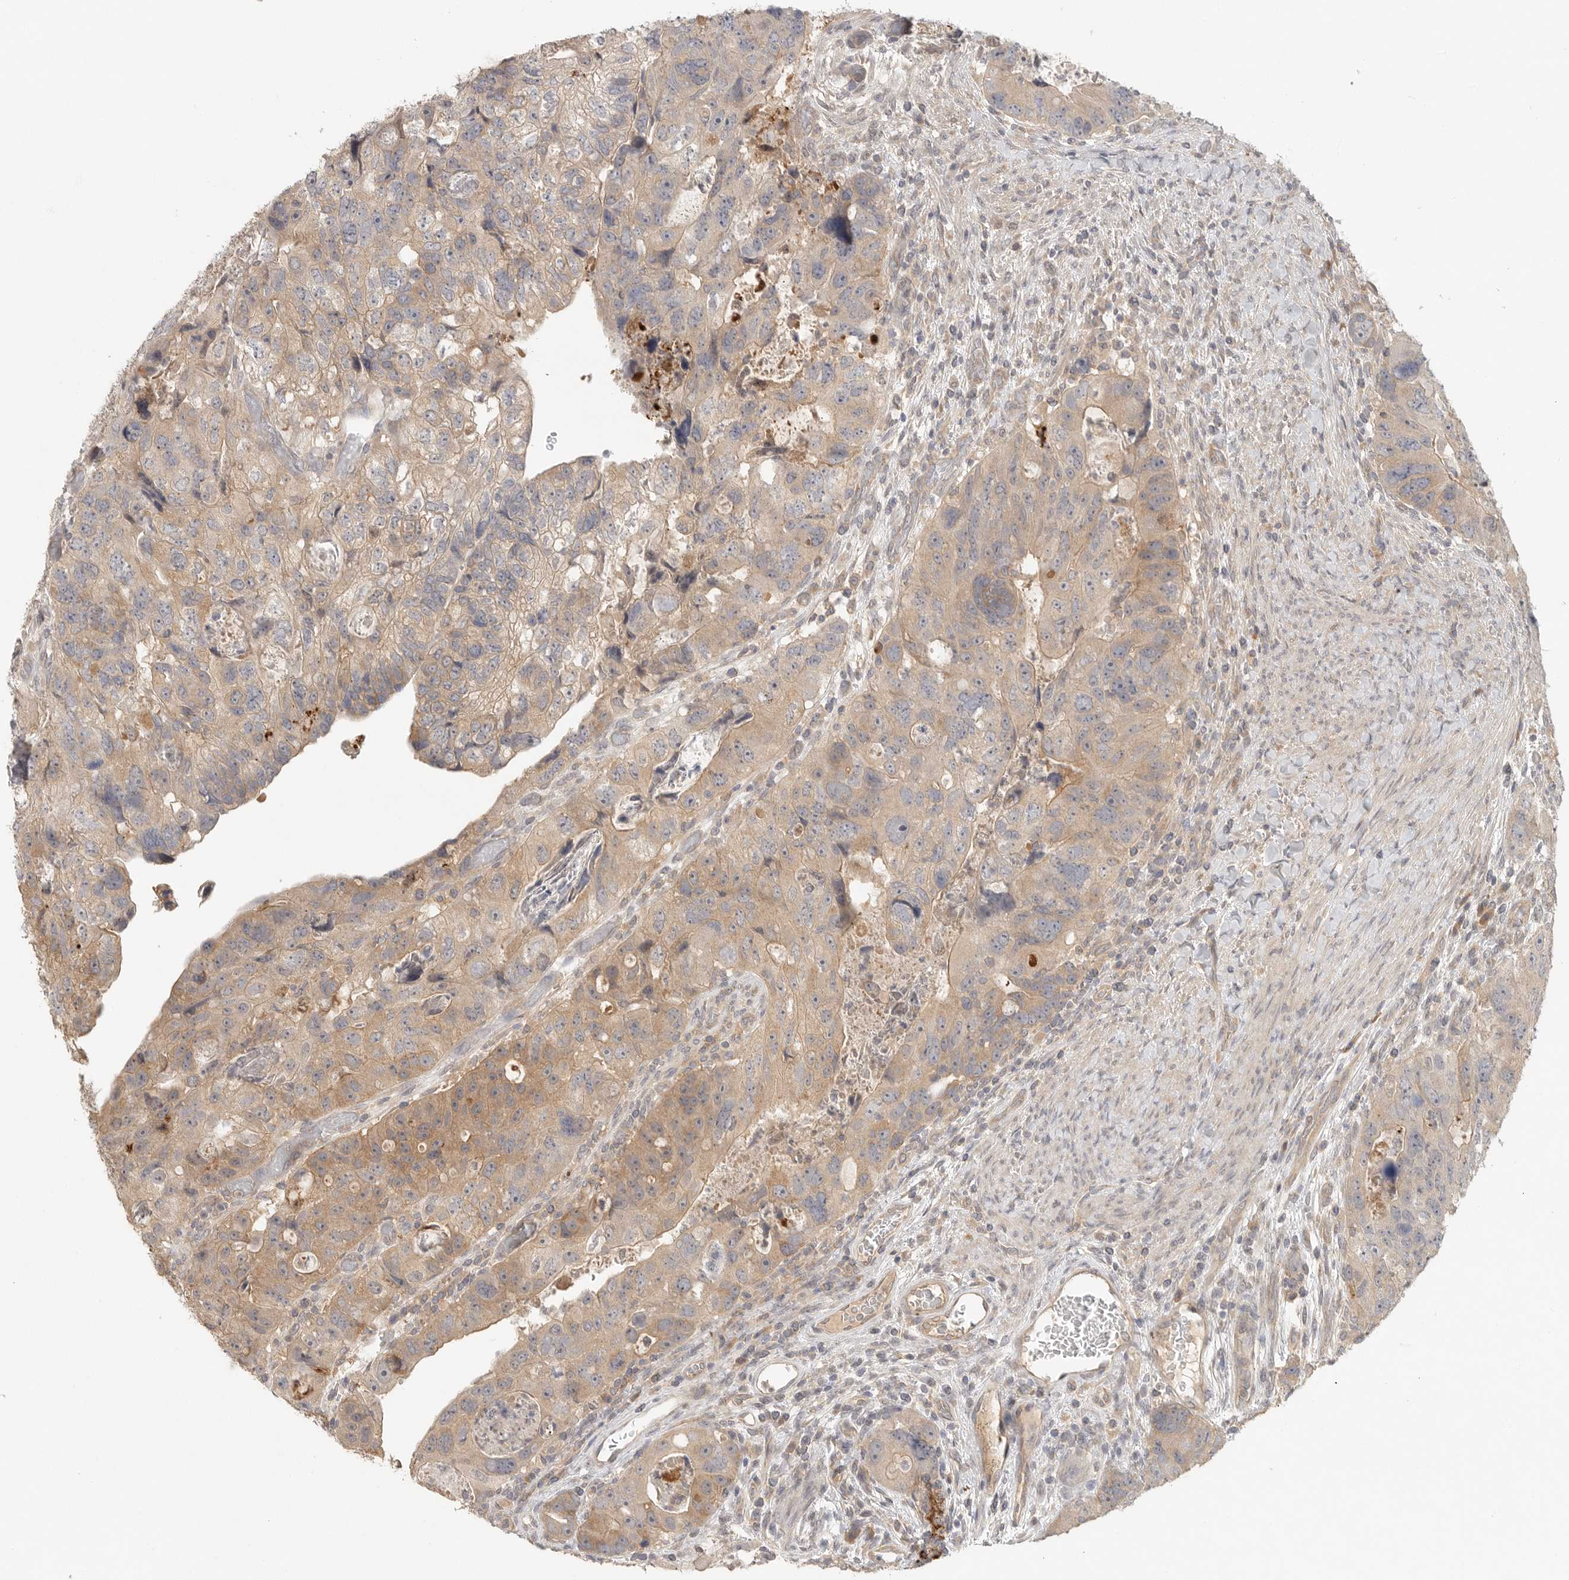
{"staining": {"intensity": "weak", "quantity": ">75%", "location": "cytoplasmic/membranous"}, "tissue": "colorectal cancer", "cell_type": "Tumor cells", "image_type": "cancer", "snomed": [{"axis": "morphology", "description": "Adenocarcinoma, NOS"}, {"axis": "topography", "description": "Rectum"}], "caption": "The immunohistochemical stain shows weak cytoplasmic/membranous positivity in tumor cells of colorectal cancer (adenocarcinoma) tissue. (Stains: DAB in brown, nuclei in blue, Microscopy: brightfield microscopy at high magnification).", "gene": "HDAC6", "patient": {"sex": "male", "age": 59}}